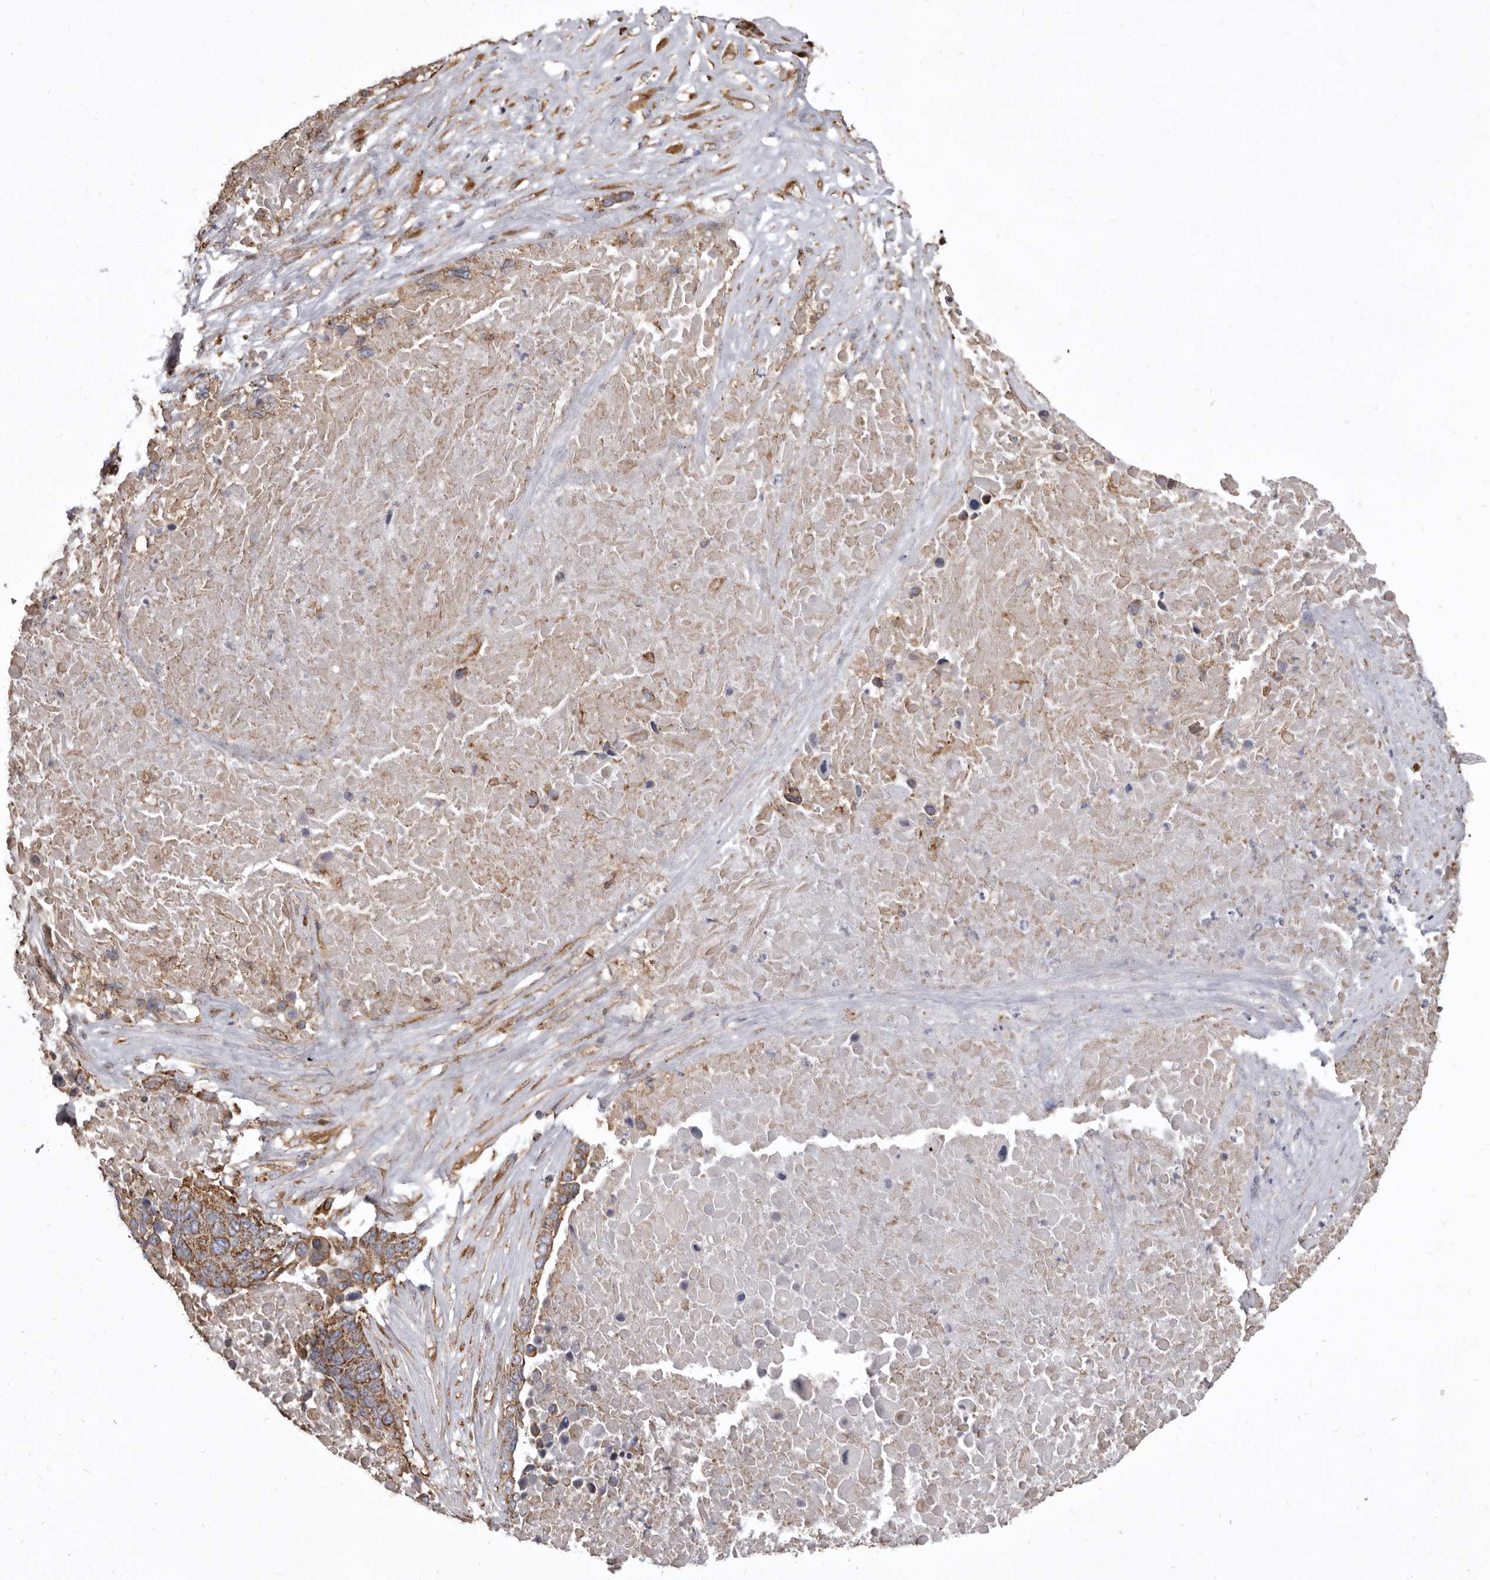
{"staining": {"intensity": "moderate", "quantity": ">75%", "location": "cytoplasmic/membranous"}, "tissue": "lung cancer", "cell_type": "Tumor cells", "image_type": "cancer", "snomed": [{"axis": "morphology", "description": "Squamous cell carcinoma, NOS"}, {"axis": "topography", "description": "Lung"}], "caption": "The micrograph demonstrates a brown stain indicating the presence of a protein in the cytoplasmic/membranous of tumor cells in squamous cell carcinoma (lung).", "gene": "CDK5RAP3", "patient": {"sex": "male", "age": 66}}